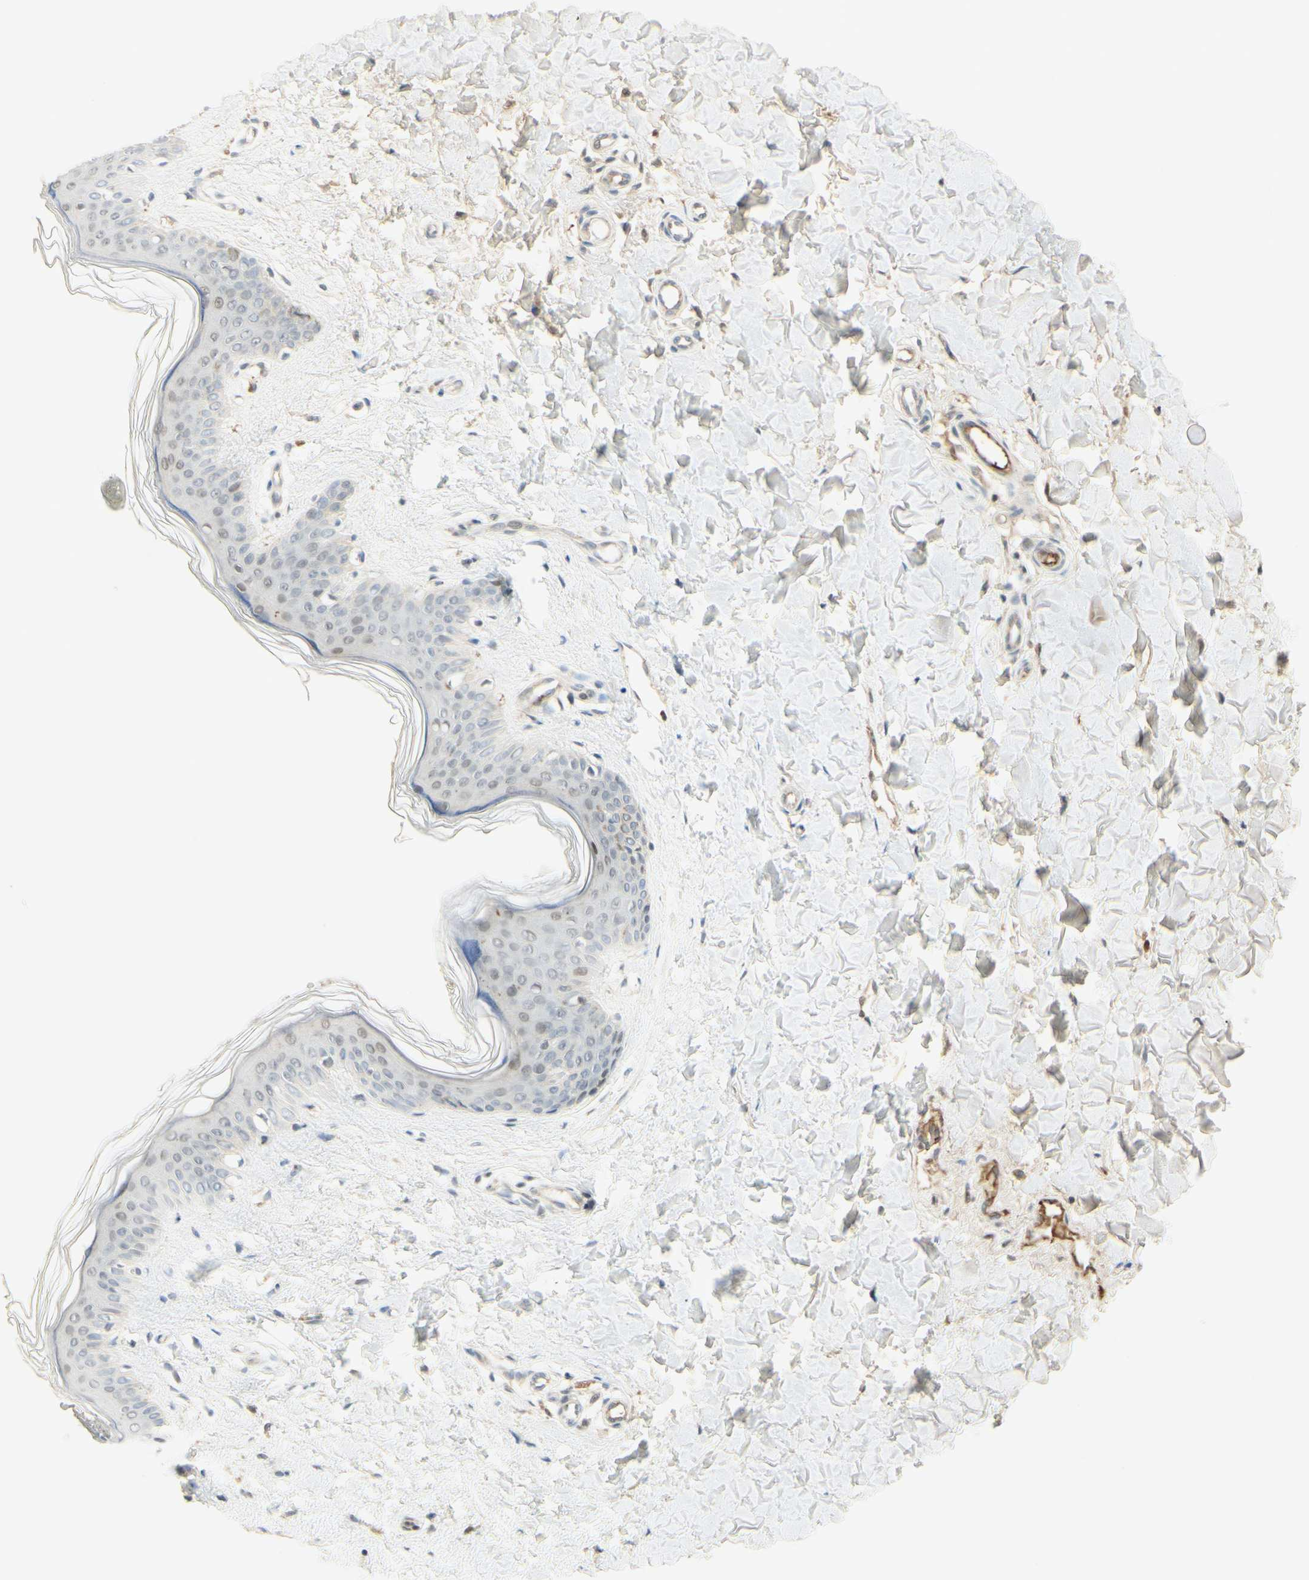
{"staining": {"intensity": "negative", "quantity": "none", "location": "none"}, "tissue": "skin", "cell_type": "Fibroblasts", "image_type": "normal", "snomed": [{"axis": "morphology", "description": "Normal tissue, NOS"}, {"axis": "topography", "description": "Skin"}], "caption": "The photomicrograph displays no staining of fibroblasts in normal skin. (IHC, brightfield microscopy, high magnification).", "gene": "ANGPT2", "patient": {"sex": "female", "age": 41}}